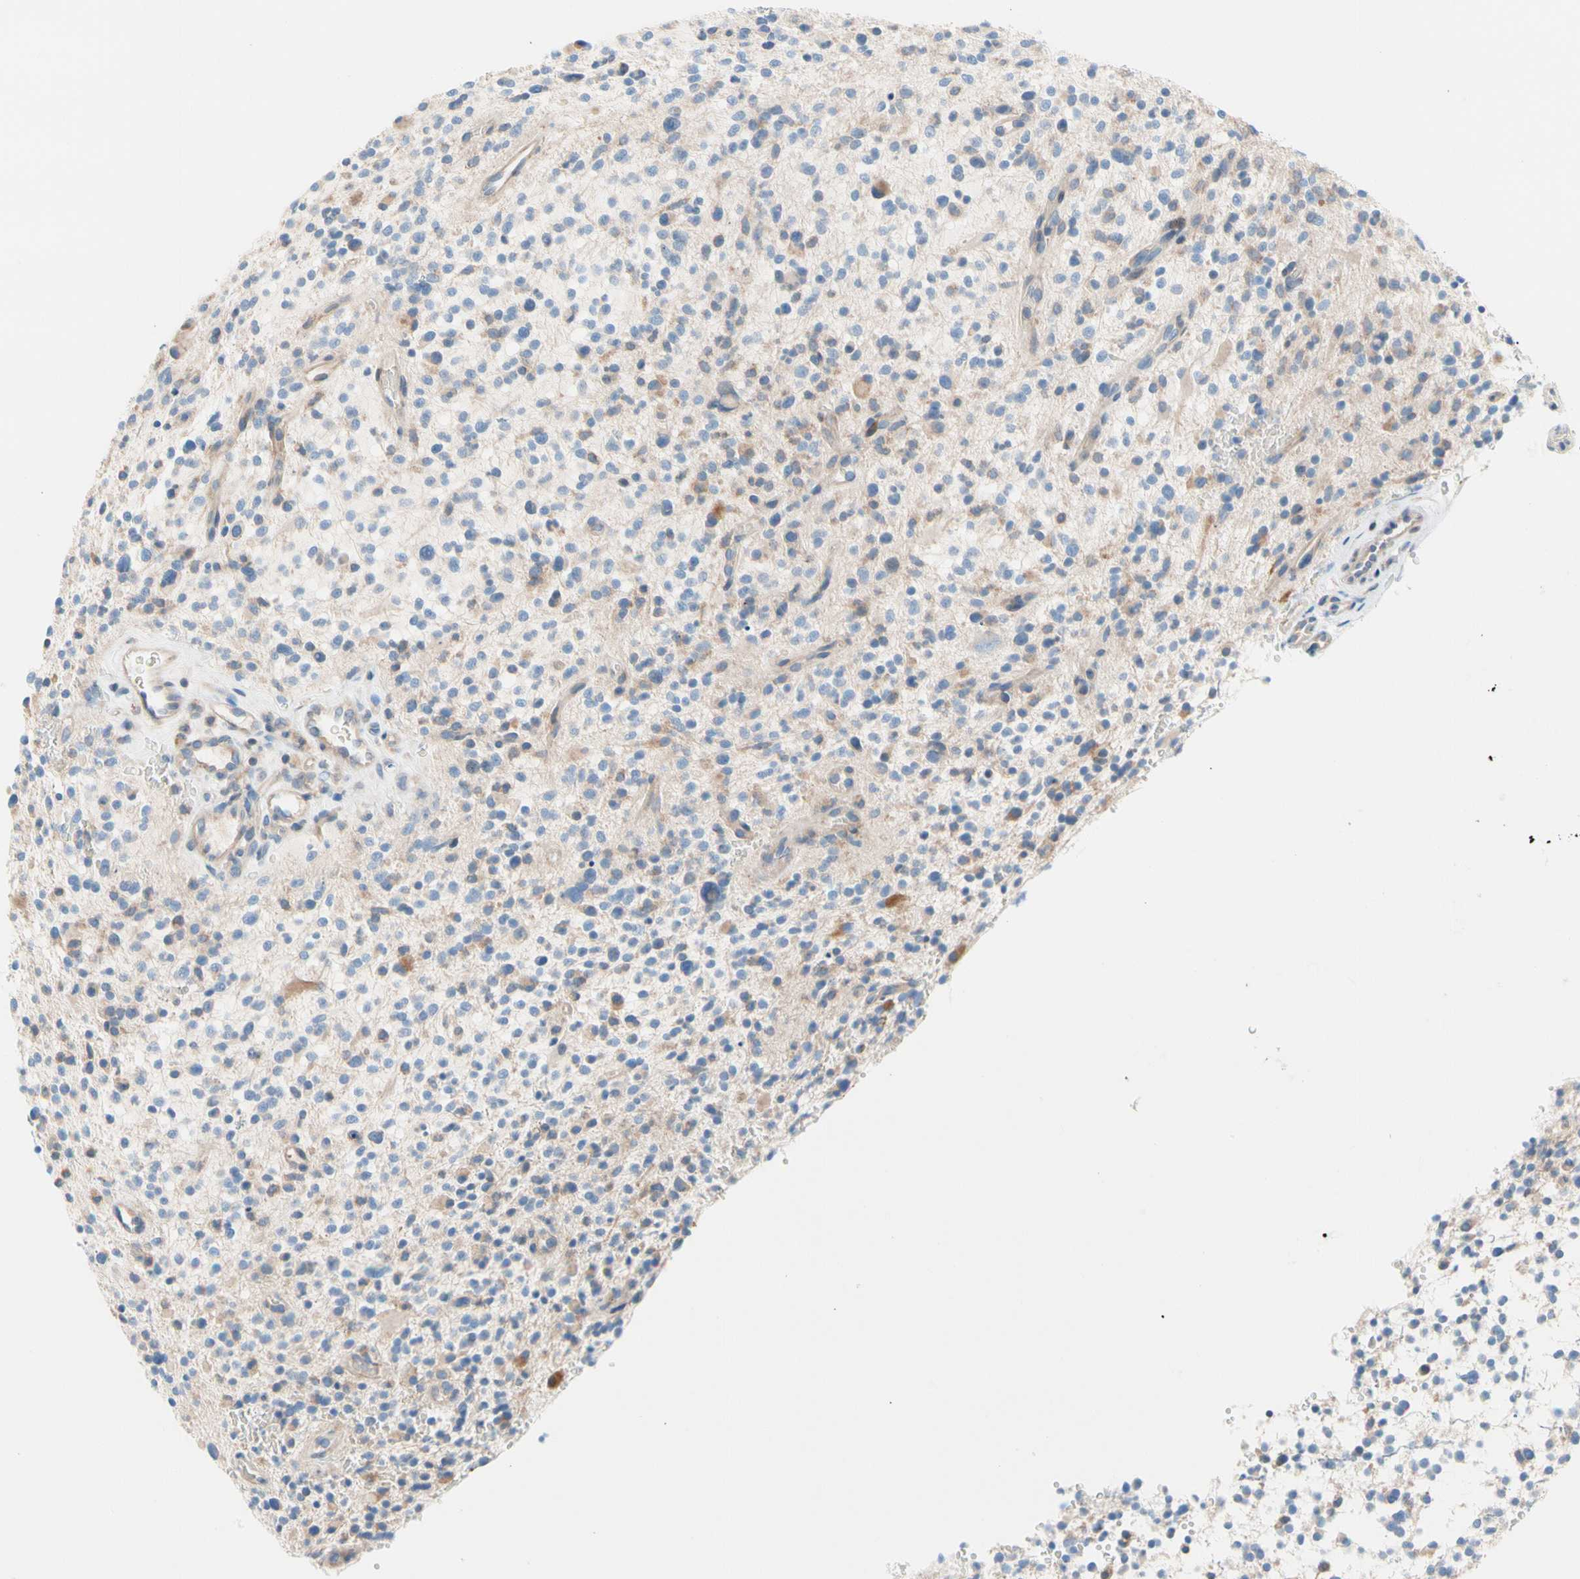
{"staining": {"intensity": "negative", "quantity": "none", "location": "none"}, "tissue": "glioma", "cell_type": "Tumor cells", "image_type": "cancer", "snomed": [{"axis": "morphology", "description": "Glioma, malignant, High grade"}, {"axis": "topography", "description": "Brain"}], "caption": "Tumor cells are negative for brown protein staining in glioma.", "gene": "MAP3K3", "patient": {"sex": "male", "age": 48}}